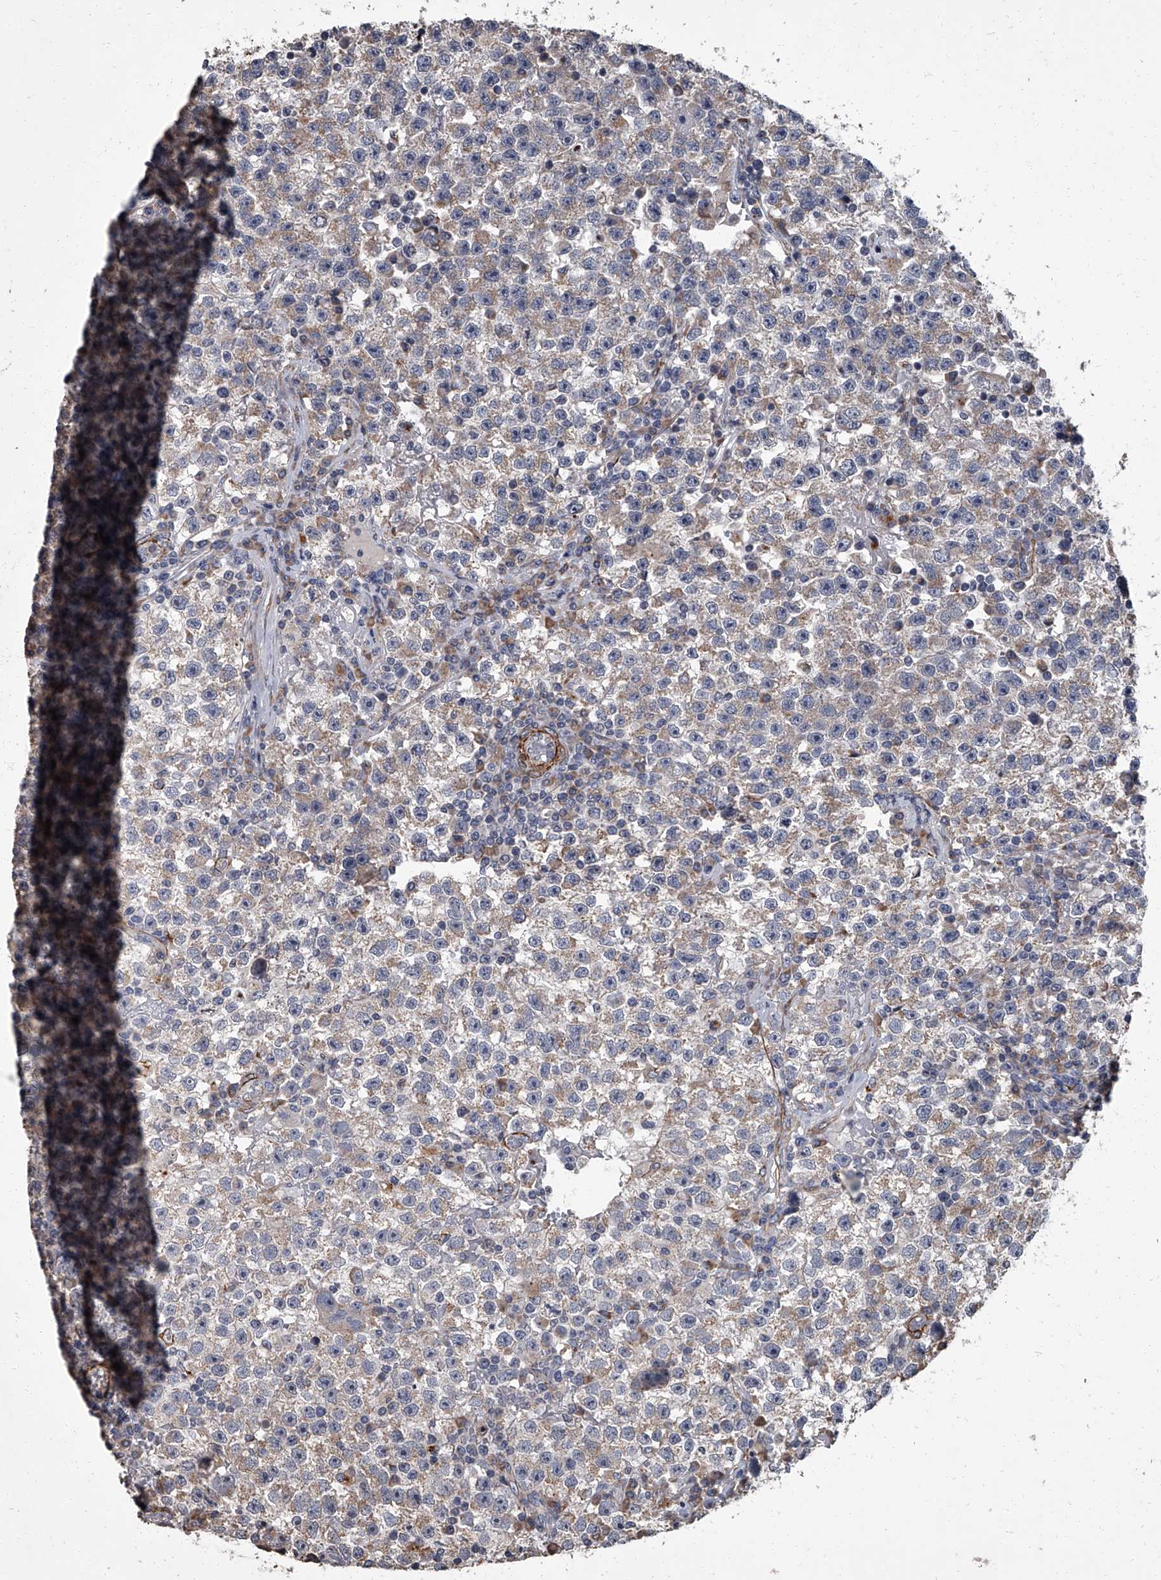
{"staining": {"intensity": "weak", "quantity": "<25%", "location": "cytoplasmic/membranous"}, "tissue": "testis cancer", "cell_type": "Tumor cells", "image_type": "cancer", "snomed": [{"axis": "morphology", "description": "Seminoma, NOS"}, {"axis": "topography", "description": "Testis"}], "caption": "DAB immunohistochemical staining of human seminoma (testis) demonstrates no significant staining in tumor cells. Nuclei are stained in blue.", "gene": "SIRT4", "patient": {"sex": "male", "age": 22}}